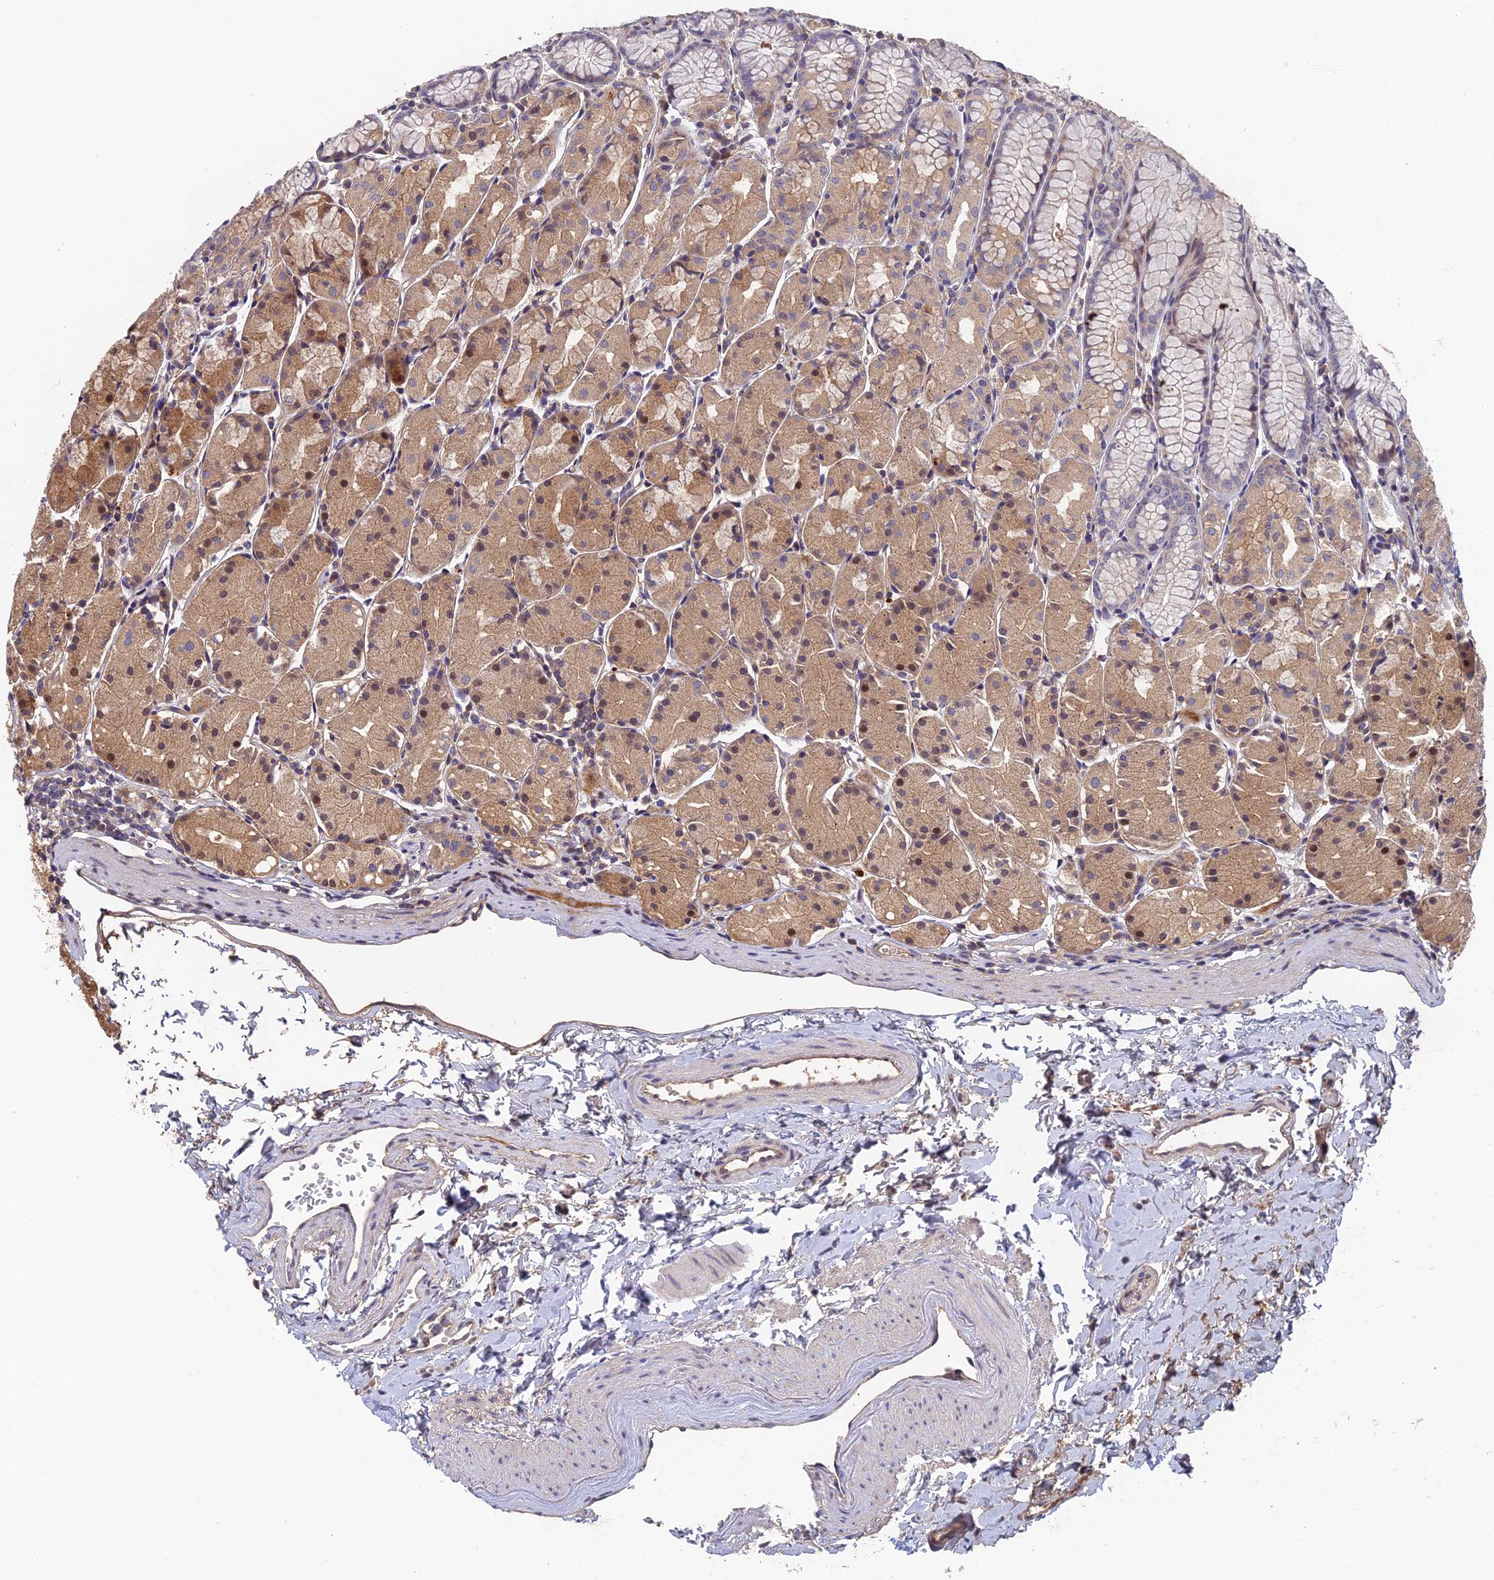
{"staining": {"intensity": "moderate", "quantity": "25%-75%", "location": "cytoplasmic/membranous,nuclear"}, "tissue": "stomach", "cell_type": "Glandular cells", "image_type": "normal", "snomed": [{"axis": "morphology", "description": "Normal tissue, NOS"}, {"axis": "topography", "description": "Stomach, upper"}], "caption": "A brown stain highlights moderate cytoplasmic/membranous,nuclear positivity of a protein in glandular cells of unremarkable stomach. (DAB (3,3'-diaminobenzidine) IHC, brown staining for protein, blue staining for nuclei).", "gene": "ADAMTS13", "patient": {"sex": "male", "age": 47}}